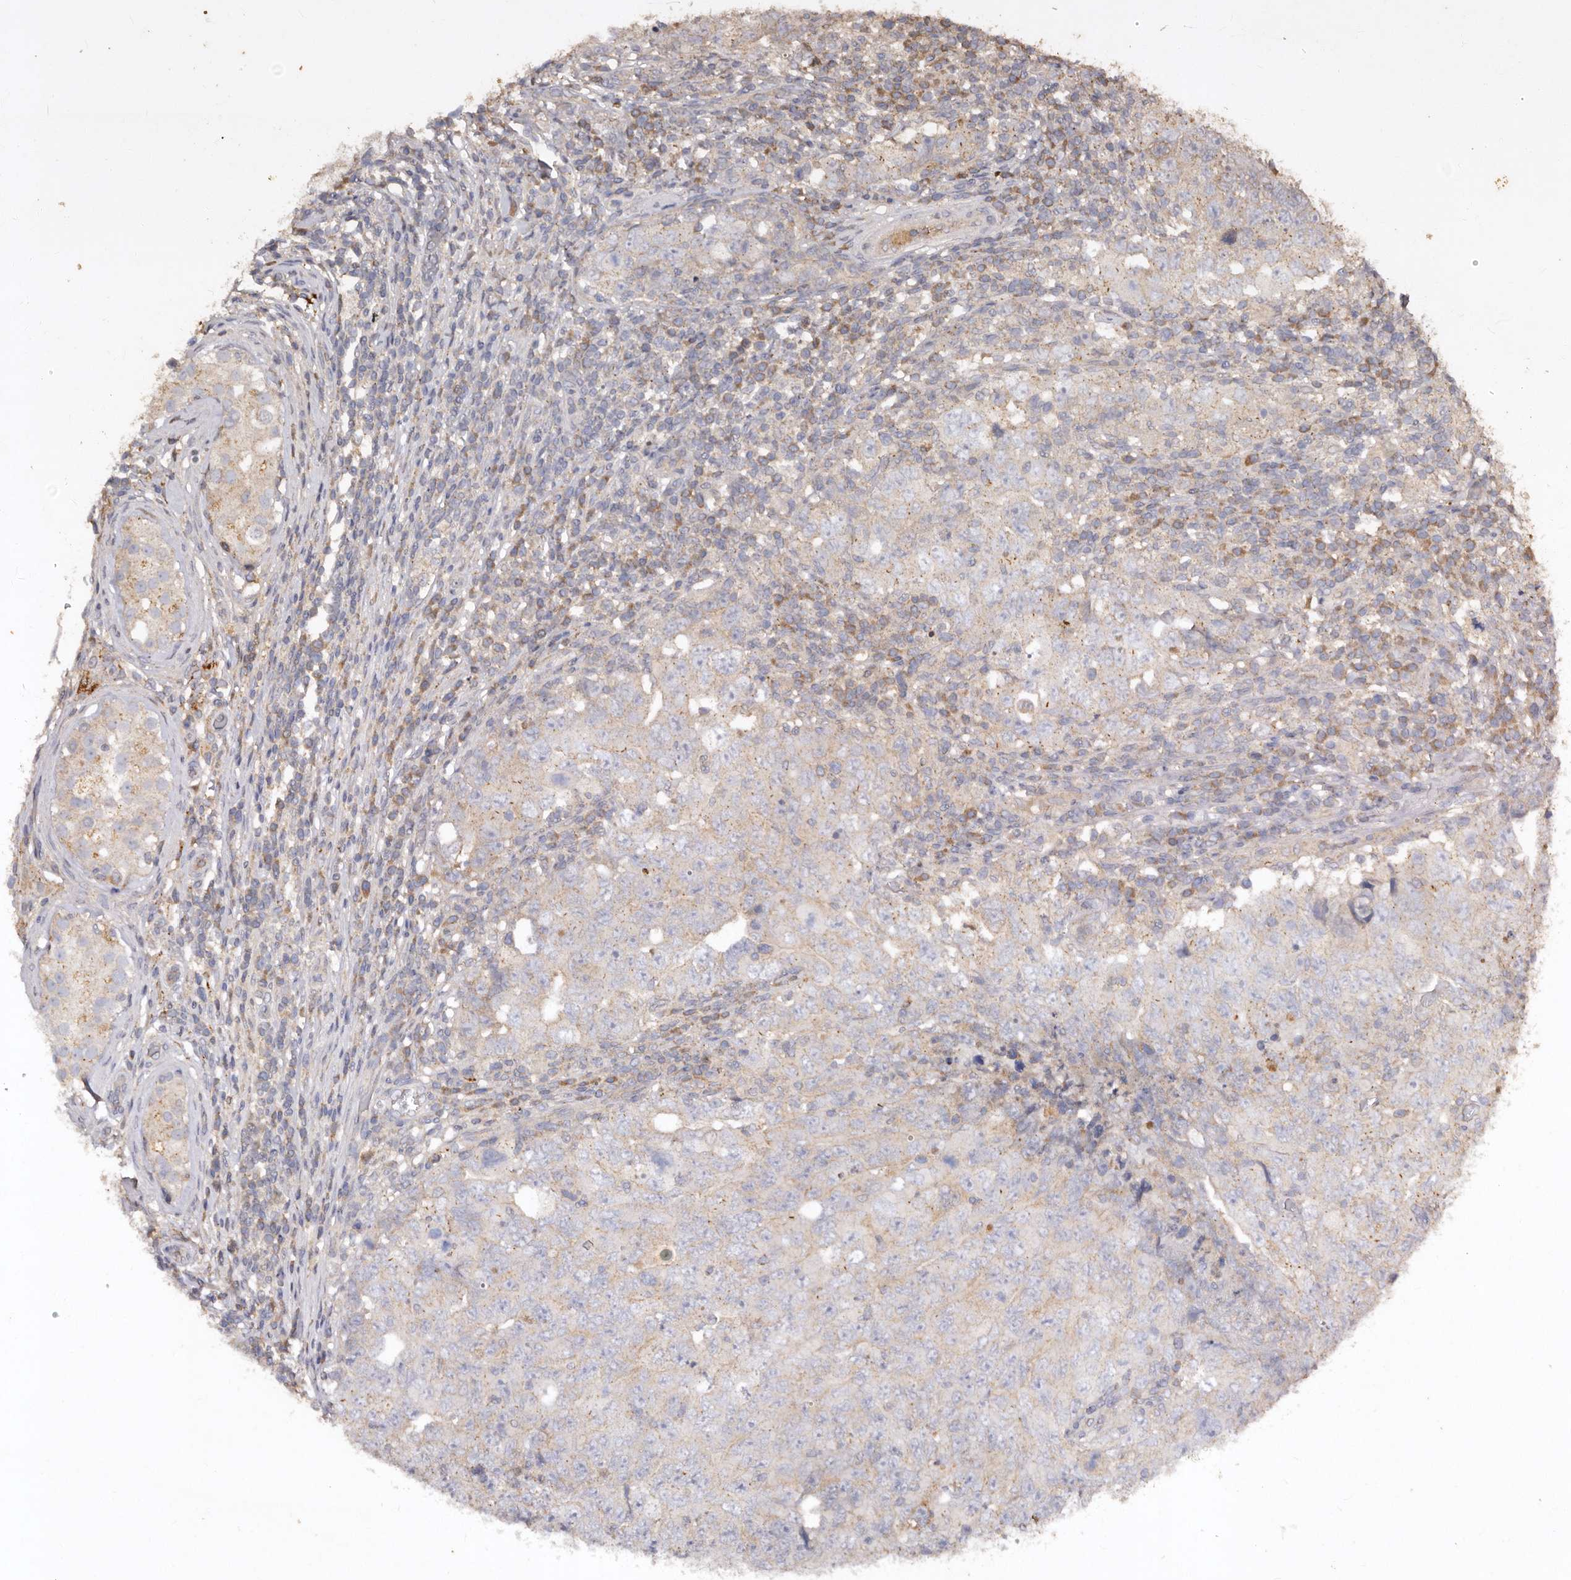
{"staining": {"intensity": "negative", "quantity": "none", "location": "none"}, "tissue": "testis cancer", "cell_type": "Tumor cells", "image_type": "cancer", "snomed": [{"axis": "morphology", "description": "Carcinoma, Embryonal, NOS"}, {"axis": "topography", "description": "Testis"}], "caption": "Immunohistochemistry (IHC) micrograph of neoplastic tissue: human testis cancer (embryonal carcinoma) stained with DAB reveals no significant protein expression in tumor cells. The staining is performed using DAB (3,3'-diaminobenzidine) brown chromogen with nuclei counter-stained in using hematoxylin.", "gene": "FARS2", "patient": {"sex": "male", "age": 26}}